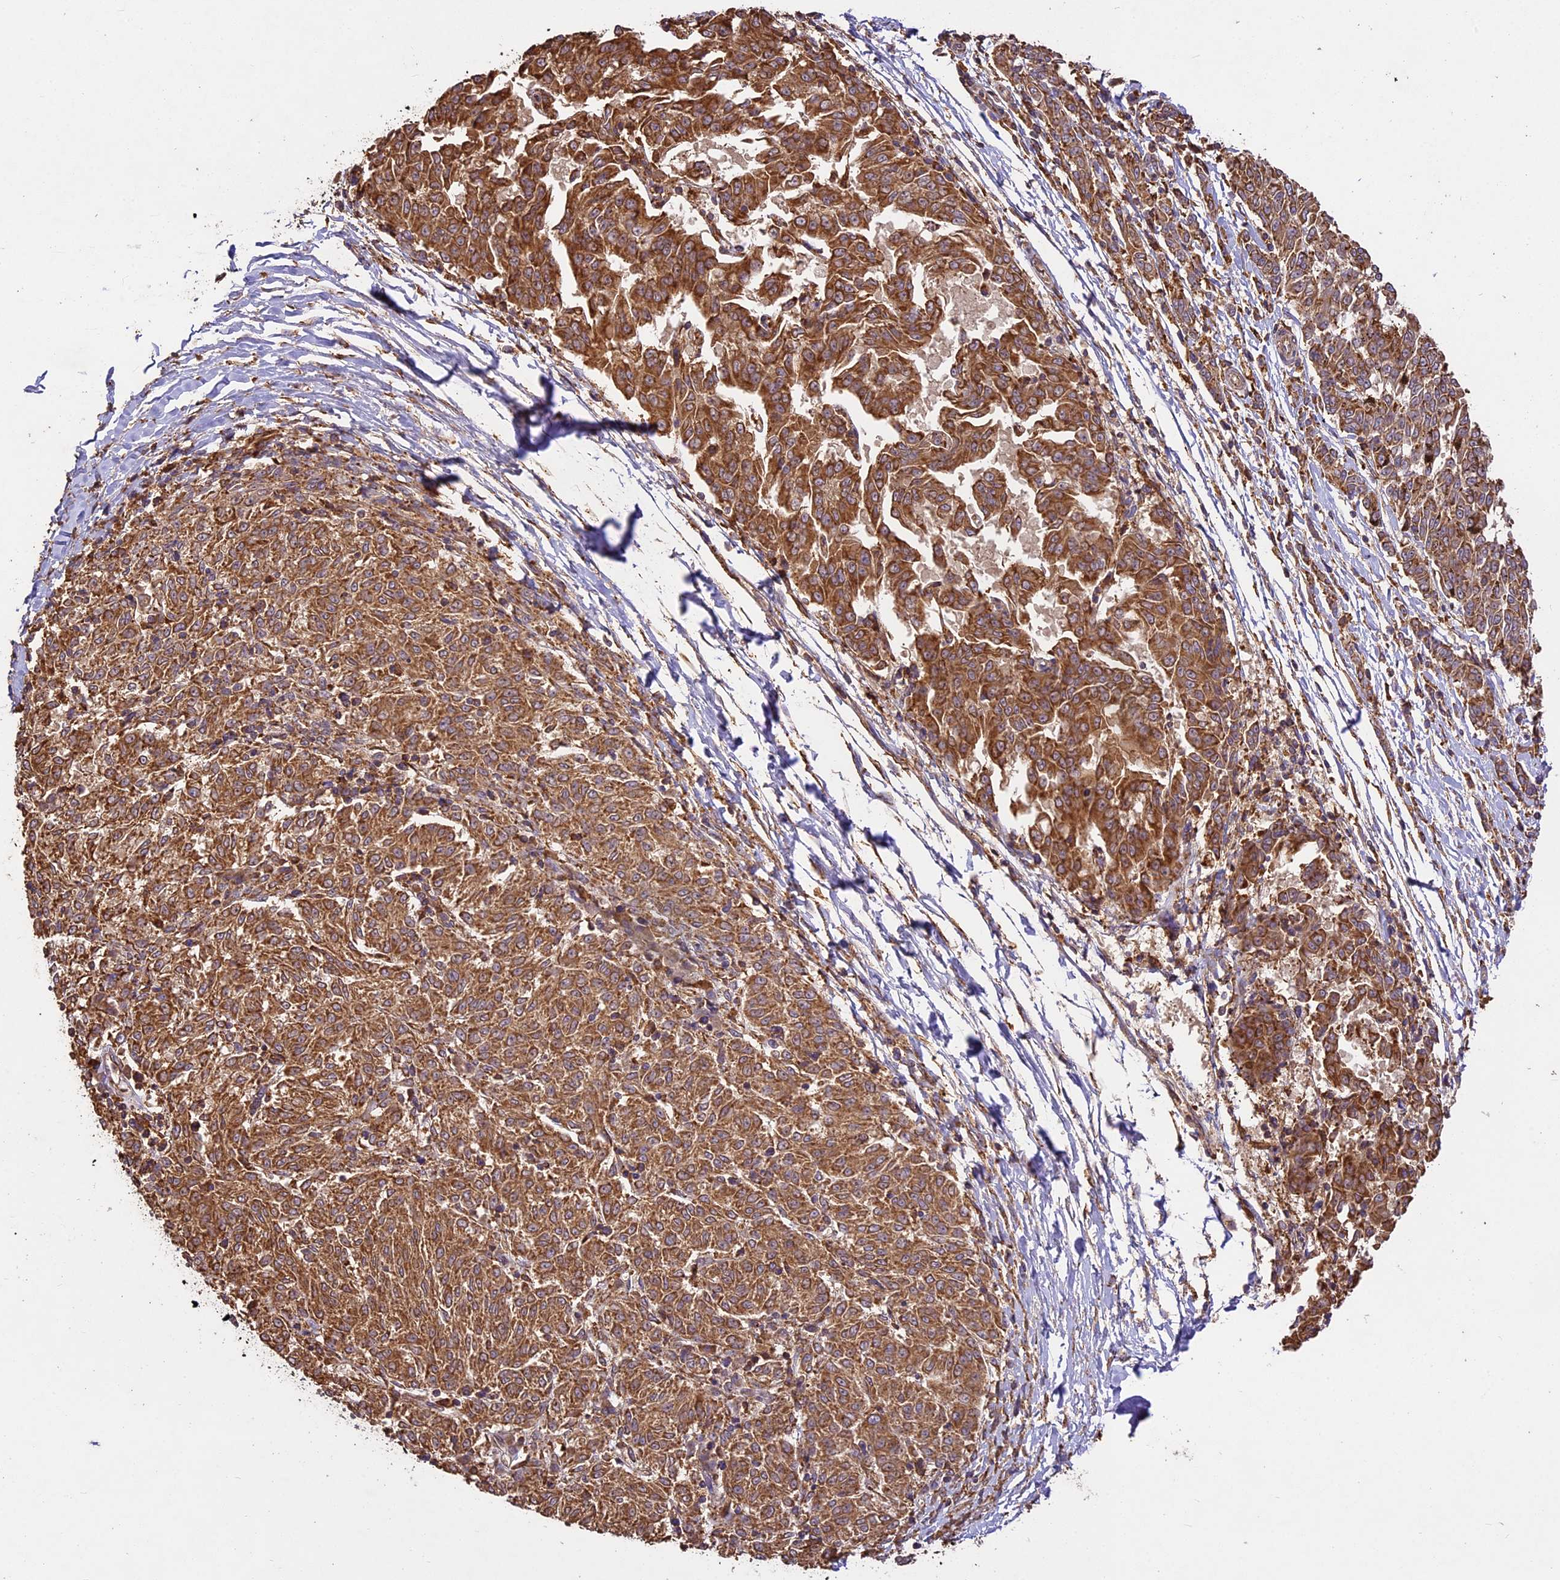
{"staining": {"intensity": "moderate", "quantity": ">75%", "location": "cytoplasmic/membranous"}, "tissue": "melanoma", "cell_type": "Tumor cells", "image_type": "cancer", "snomed": [{"axis": "morphology", "description": "Malignant melanoma, NOS"}, {"axis": "topography", "description": "Skin"}], "caption": "The micrograph exhibits staining of melanoma, revealing moderate cytoplasmic/membranous protein staining (brown color) within tumor cells.", "gene": "BRAP", "patient": {"sex": "female", "age": 72}}